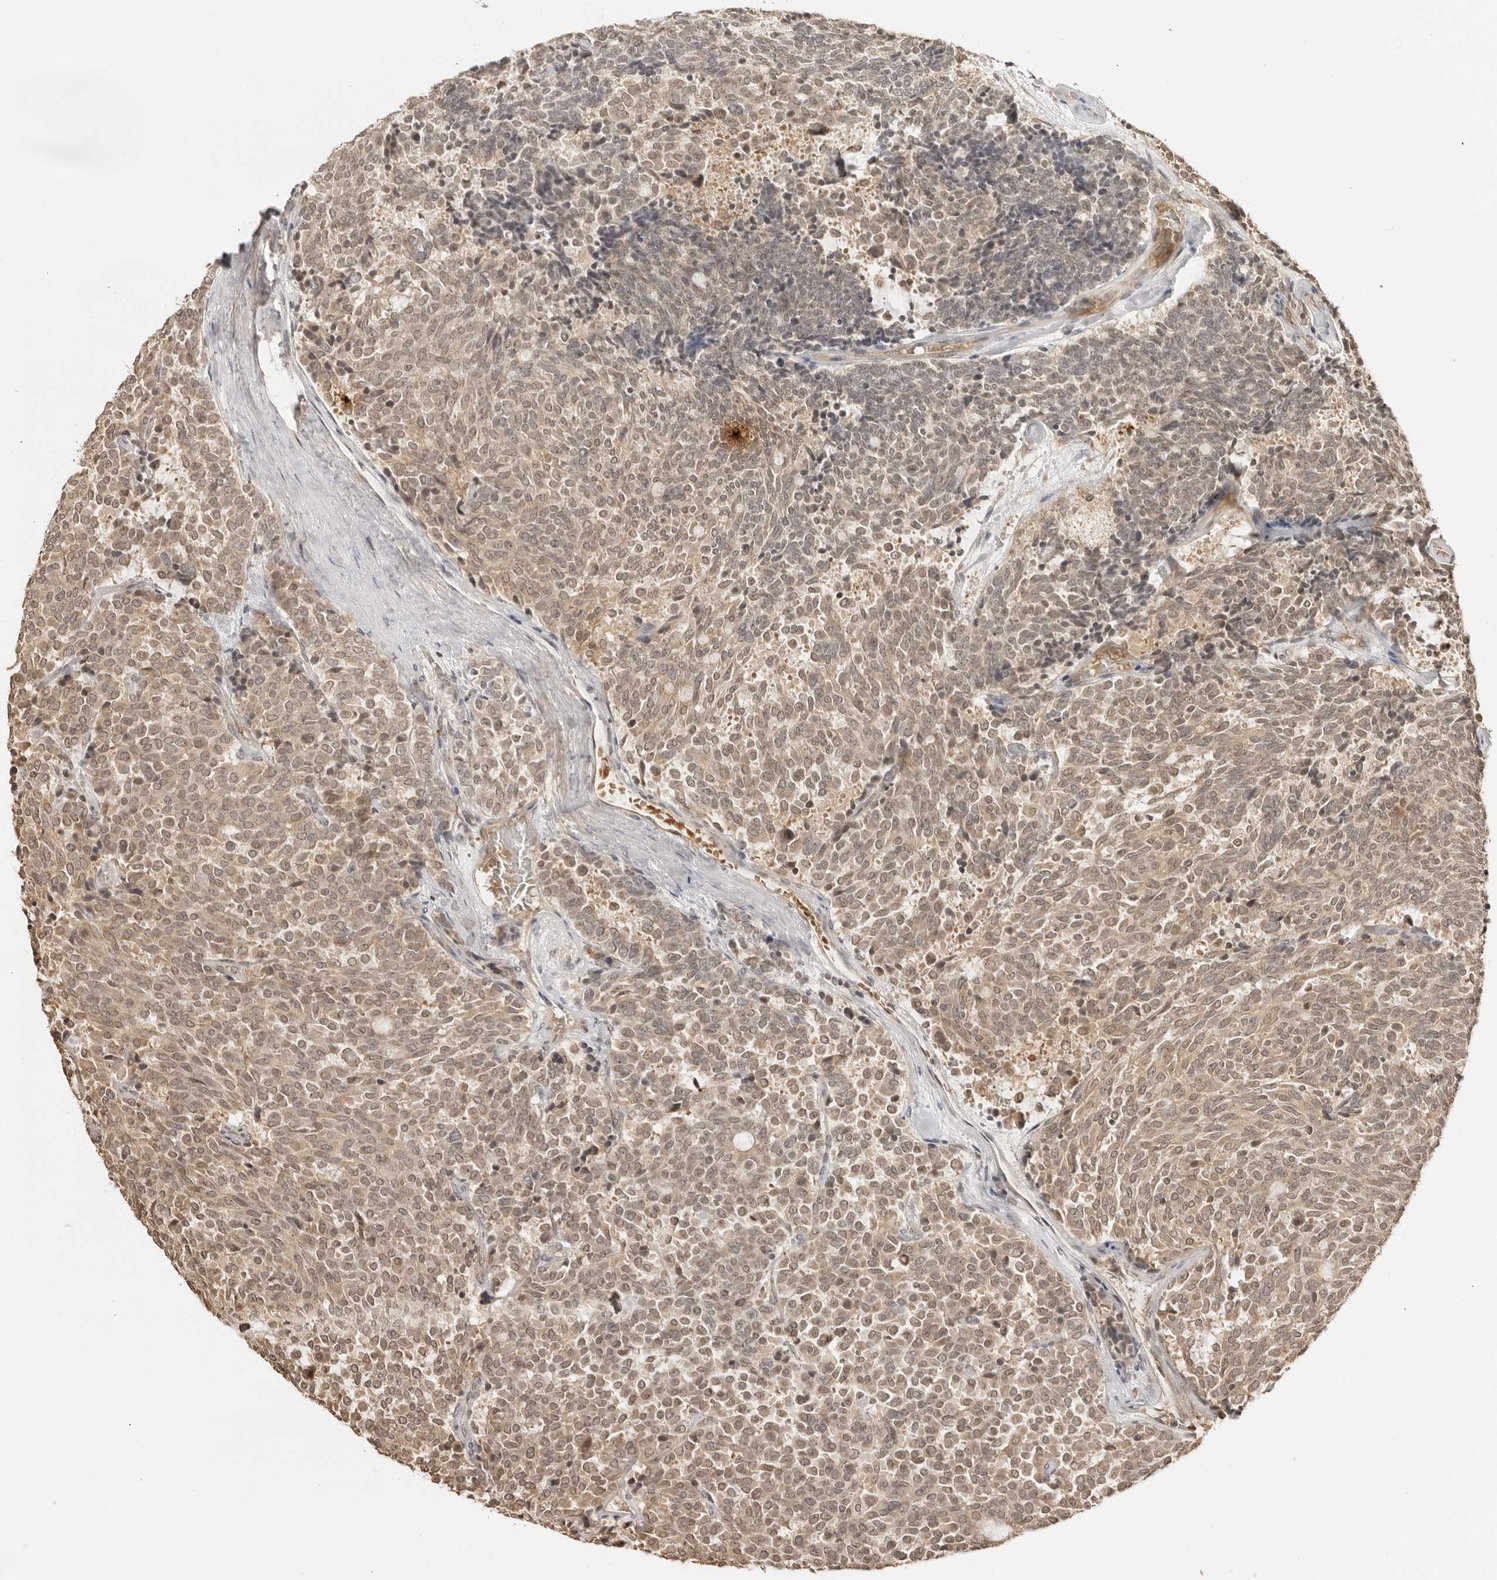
{"staining": {"intensity": "weak", "quantity": ">75%", "location": "cytoplasmic/membranous"}, "tissue": "carcinoid", "cell_type": "Tumor cells", "image_type": "cancer", "snomed": [{"axis": "morphology", "description": "Carcinoid, malignant, NOS"}, {"axis": "topography", "description": "Pancreas"}], "caption": "Immunohistochemistry histopathology image of human carcinoid (malignant) stained for a protein (brown), which displays low levels of weak cytoplasmic/membranous expression in approximately >75% of tumor cells.", "gene": "IKBKE", "patient": {"sex": "female", "age": 54}}